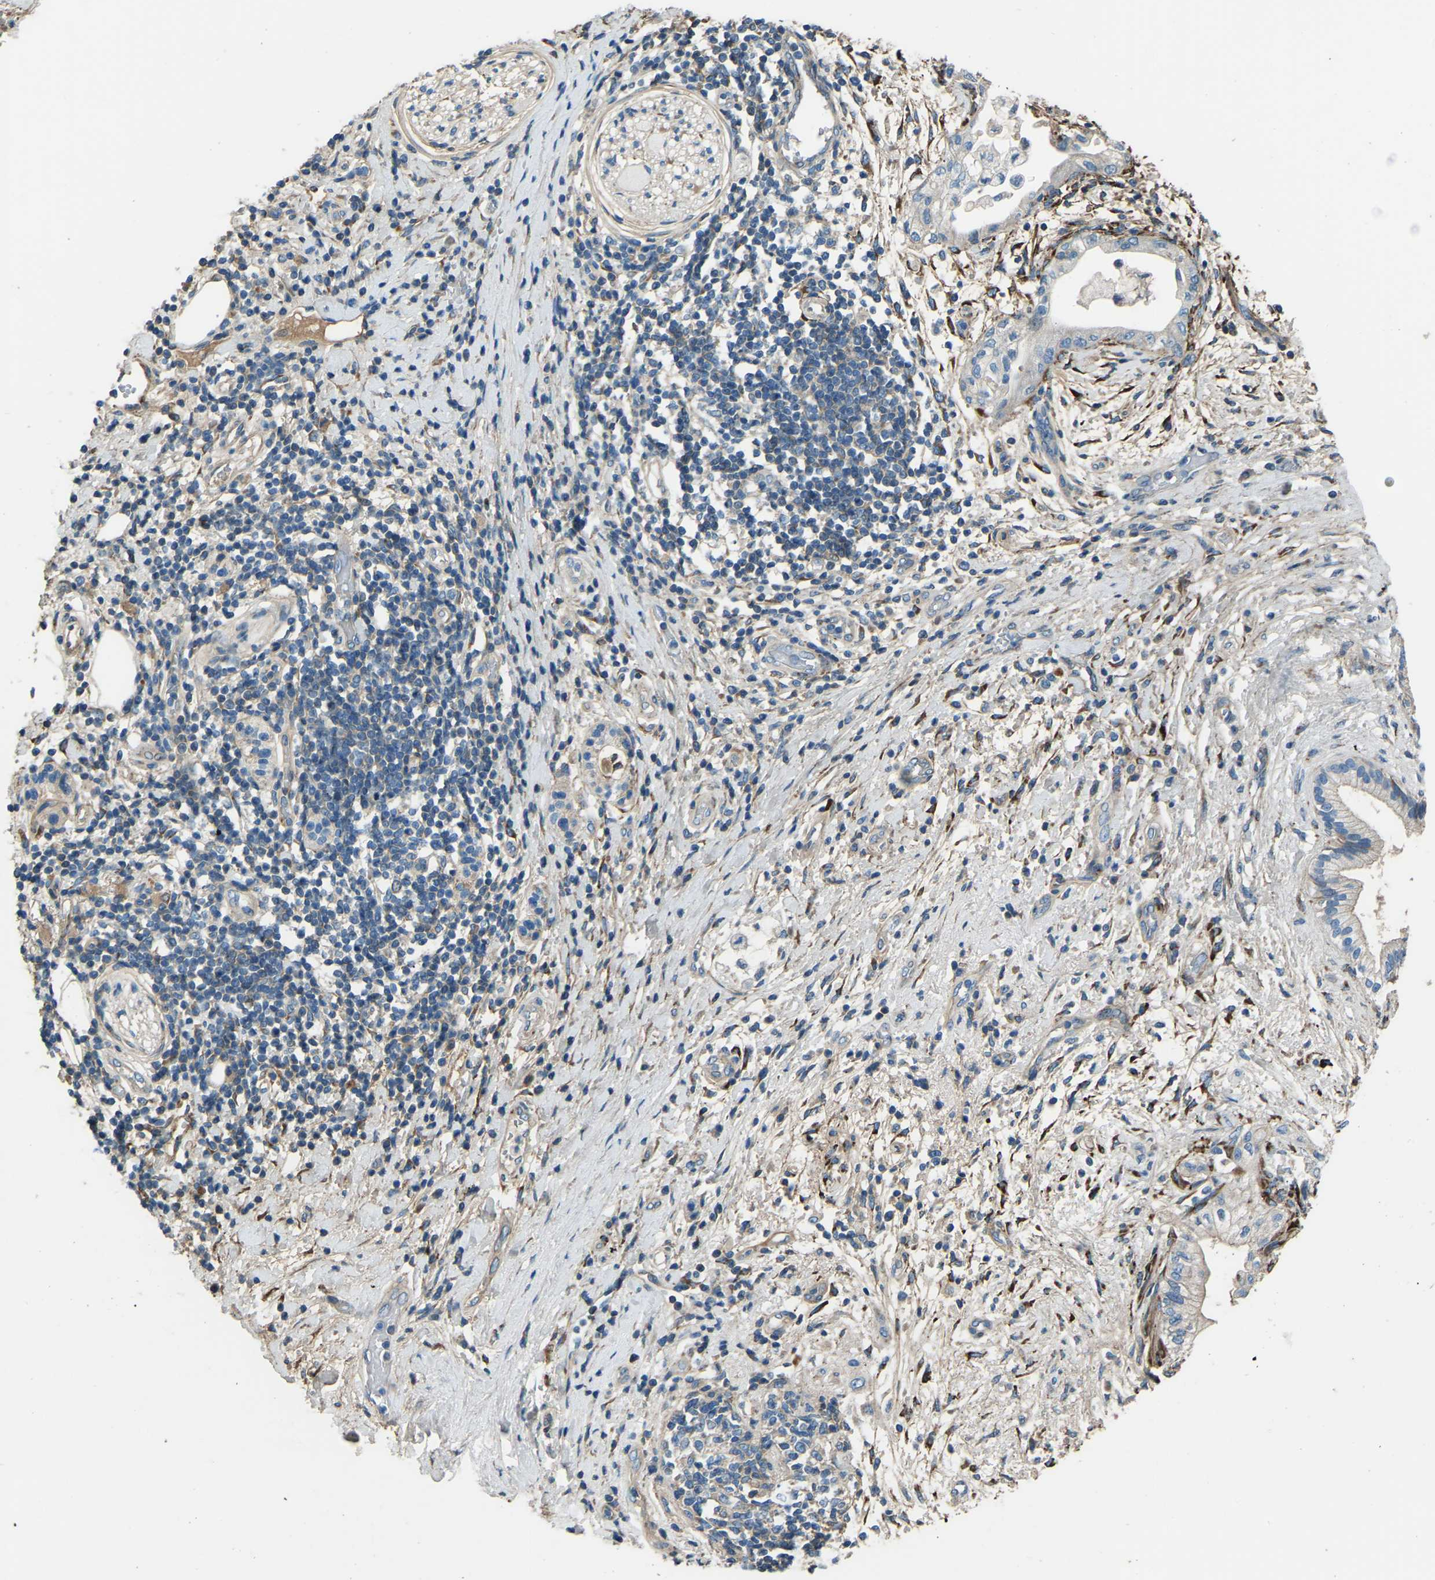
{"staining": {"intensity": "negative", "quantity": "none", "location": "none"}, "tissue": "pancreatic cancer", "cell_type": "Tumor cells", "image_type": "cancer", "snomed": [{"axis": "morphology", "description": "Adenocarcinoma, NOS"}, {"axis": "topography", "description": "Pancreas"}], "caption": "A high-resolution micrograph shows immunohistochemistry (IHC) staining of pancreatic cancer (adenocarcinoma), which displays no significant staining in tumor cells. (DAB IHC with hematoxylin counter stain).", "gene": "COL3A1", "patient": {"sex": "female", "age": 60}}